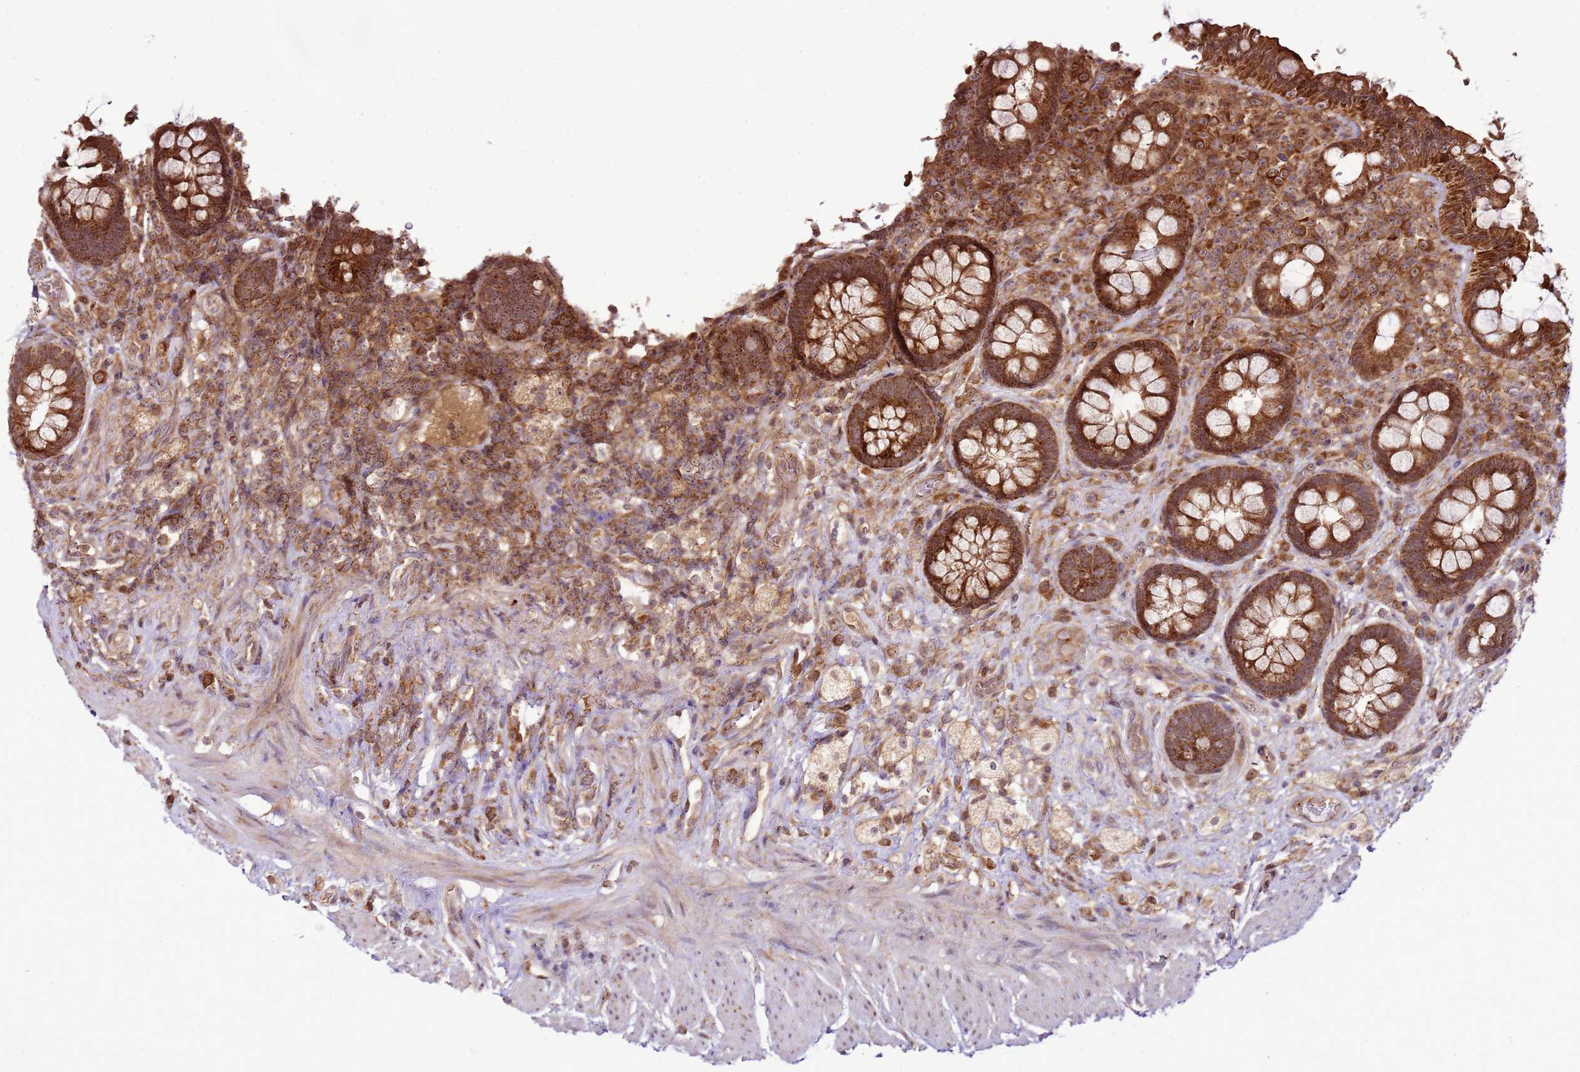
{"staining": {"intensity": "strong", "quantity": ">75%", "location": "cytoplasmic/membranous"}, "tissue": "rectum", "cell_type": "Glandular cells", "image_type": "normal", "snomed": [{"axis": "morphology", "description": "Normal tissue, NOS"}, {"axis": "topography", "description": "Rectum"}, {"axis": "topography", "description": "Peripheral nerve tissue"}], "caption": "High-power microscopy captured an IHC histopathology image of normal rectum, revealing strong cytoplasmic/membranous staining in approximately >75% of glandular cells. Using DAB (brown) and hematoxylin (blue) stains, captured at high magnification using brightfield microscopy.", "gene": "RASA3", "patient": {"sex": "female", "age": 69}}